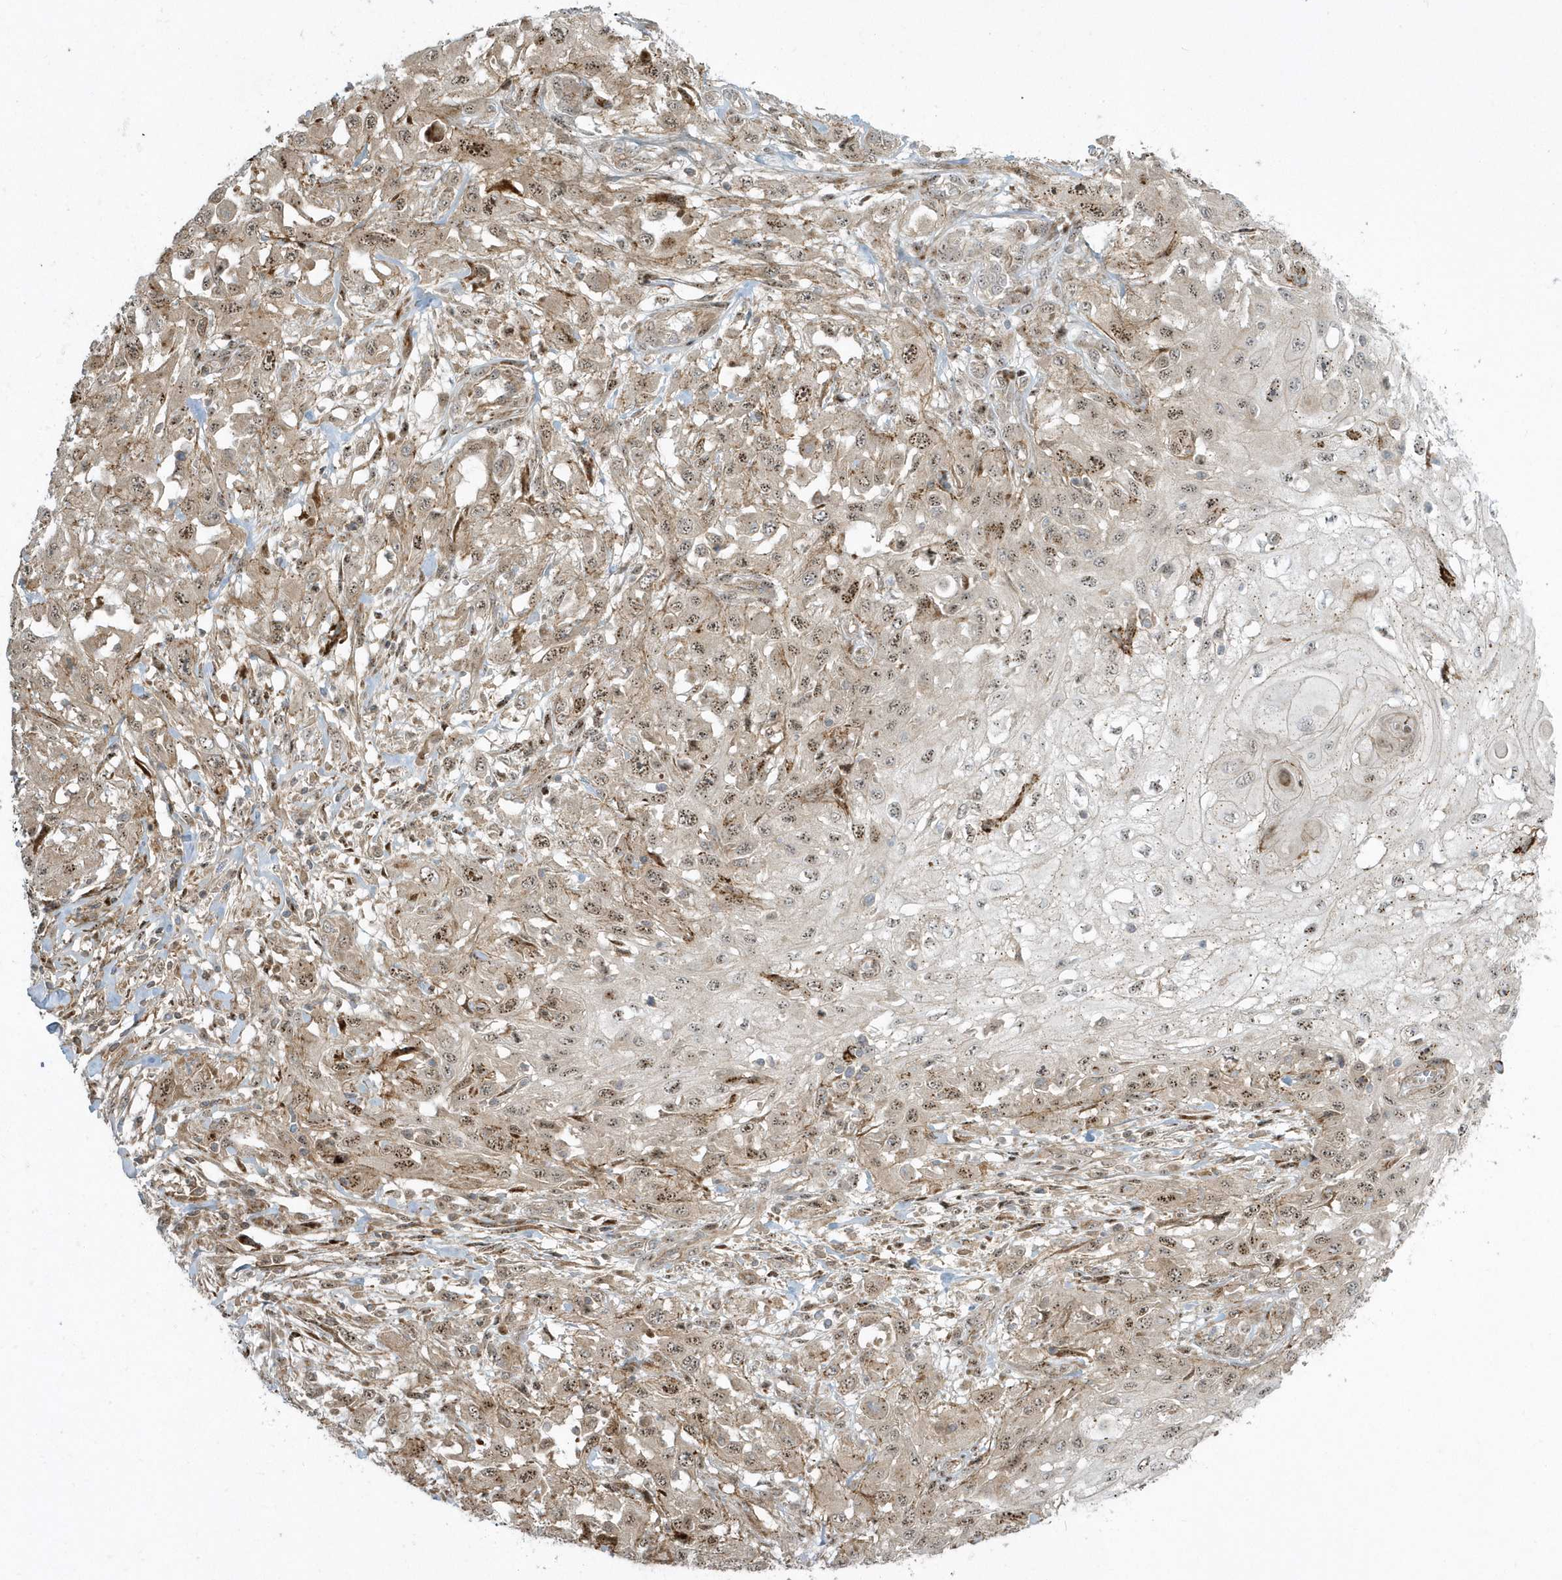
{"staining": {"intensity": "moderate", "quantity": ">75%", "location": "nuclear"}, "tissue": "skin cancer", "cell_type": "Tumor cells", "image_type": "cancer", "snomed": [{"axis": "morphology", "description": "Squamous cell carcinoma, NOS"}, {"axis": "morphology", "description": "Squamous cell carcinoma, metastatic, NOS"}, {"axis": "topography", "description": "Skin"}, {"axis": "topography", "description": "Lymph node"}], "caption": "High-power microscopy captured an IHC micrograph of skin cancer (squamous cell carcinoma), revealing moderate nuclear staining in approximately >75% of tumor cells.", "gene": "MASP2", "patient": {"sex": "male", "age": 75}}